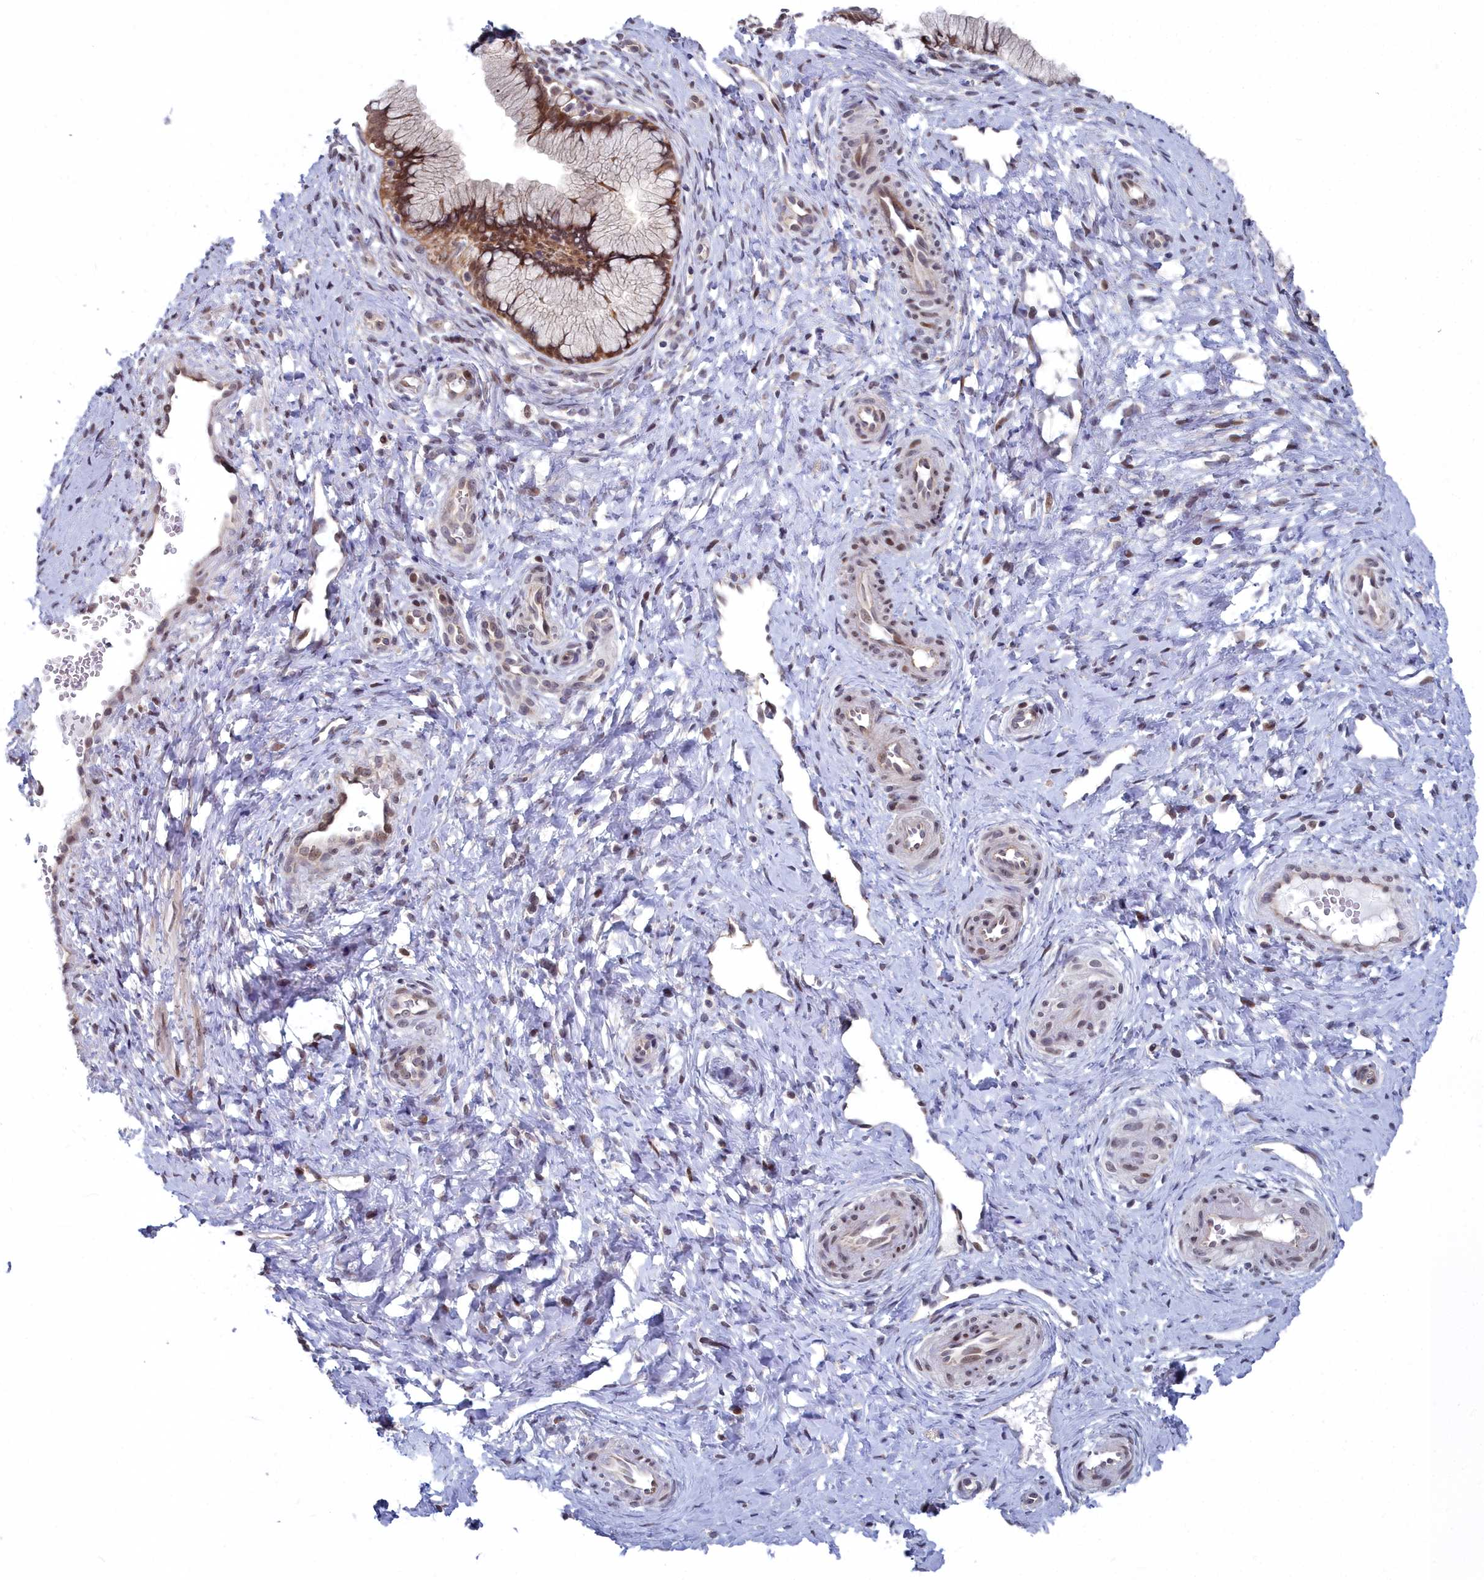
{"staining": {"intensity": "strong", "quantity": ">75%", "location": "nuclear"}, "tissue": "cervix", "cell_type": "Glandular cells", "image_type": "normal", "snomed": [{"axis": "morphology", "description": "Normal tissue, NOS"}, {"axis": "topography", "description": "Cervix"}], "caption": "The photomicrograph shows staining of unremarkable cervix, revealing strong nuclear protein expression (brown color) within glandular cells.", "gene": "RPS27A", "patient": {"sex": "female", "age": 36}}